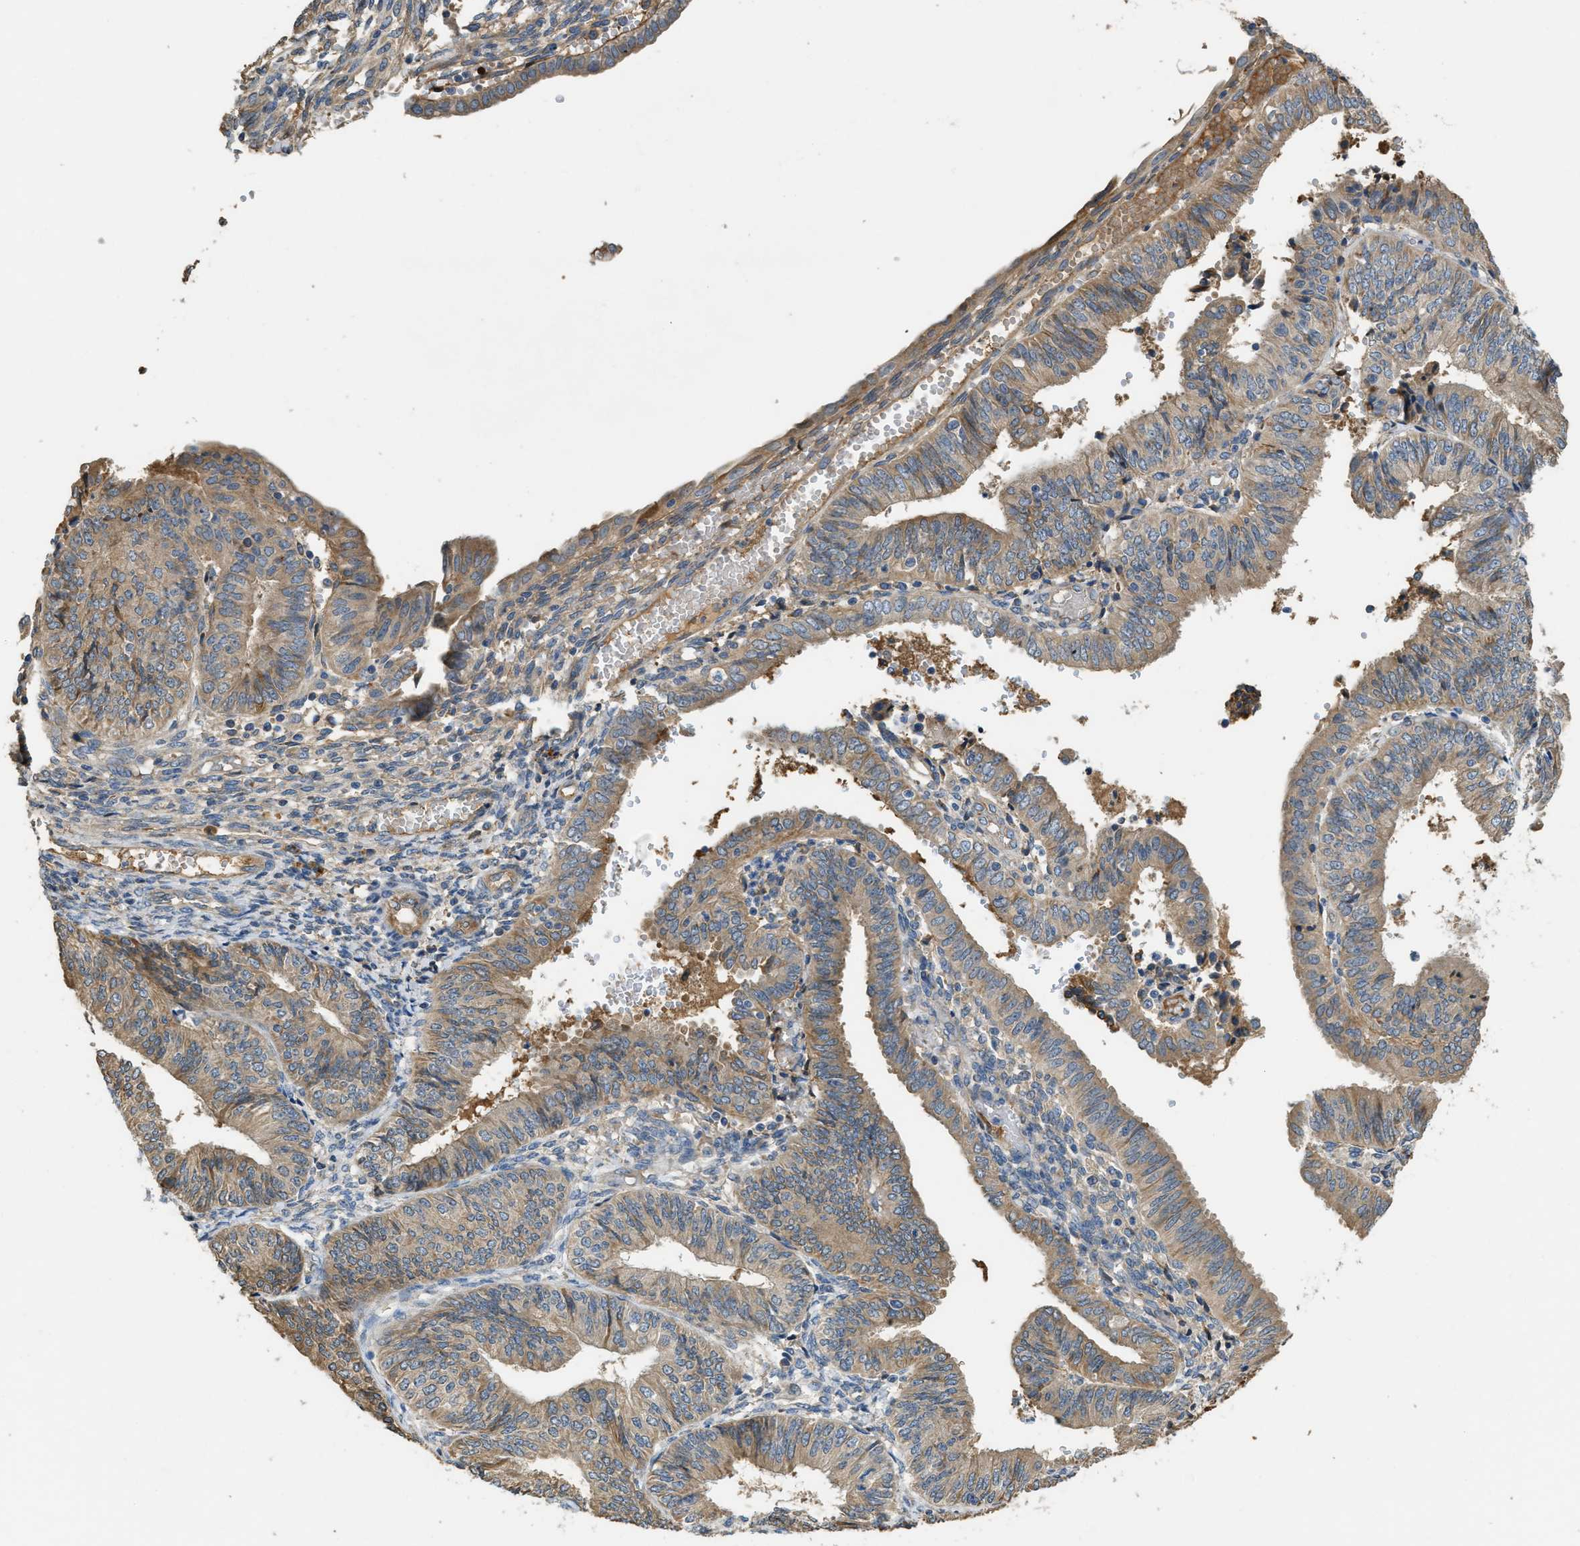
{"staining": {"intensity": "moderate", "quantity": ">75%", "location": "cytoplasmic/membranous"}, "tissue": "endometrial cancer", "cell_type": "Tumor cells", "image_type": "cancer", "snomed": [{"axis": "morphology", "description": "Adenocarcinoma, NOS"}, {"axis": "topography", "description": "Endometrium"}], "caption": "DAB (3,3'-diaminobenzidine) immunohistochemical staining of endometrial cancer displays moderate cytoplasmic/membranous protein positivity in approximately >75% of tumor cells.", "gene": "RIPK2", "patient": {"sex": "female", "age": 58}}